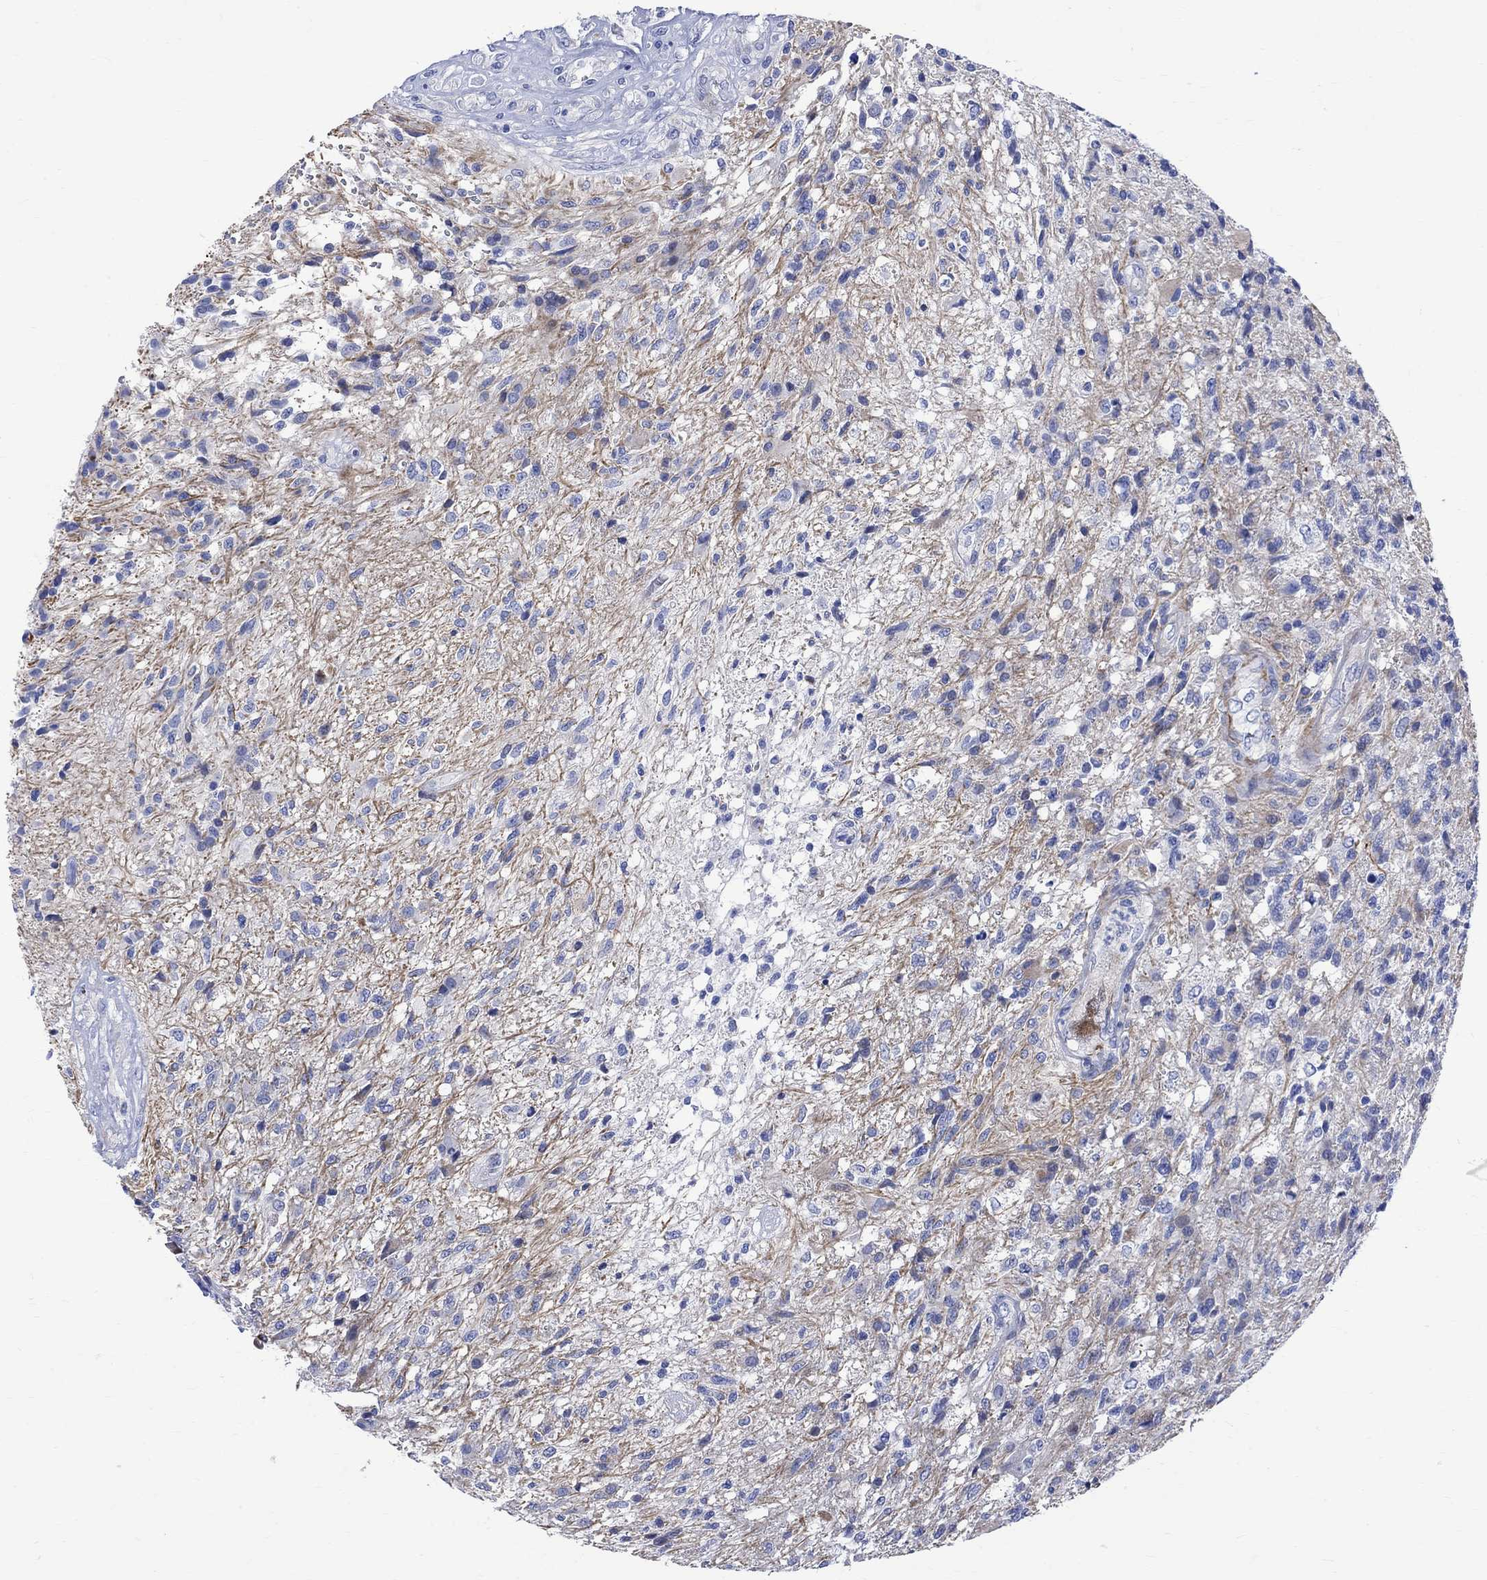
{"staining": {"intensity": "negative", "quantity": "none", "location": "none"}, "tissue": "glioma", "cell_type": "Tumor cells", "image_type": "cancer", "snomed": [{"axis": "morphology", "description": "Glioma, malignant, High grade"}, {"axis": "topography", "description": "Brain"}], "caption": "The histopathology image exhibits no staining of tumor cells in malignant high-grade glioma.", "gene": "PARVB", "patient": {"sex": "male", "age": 56}}